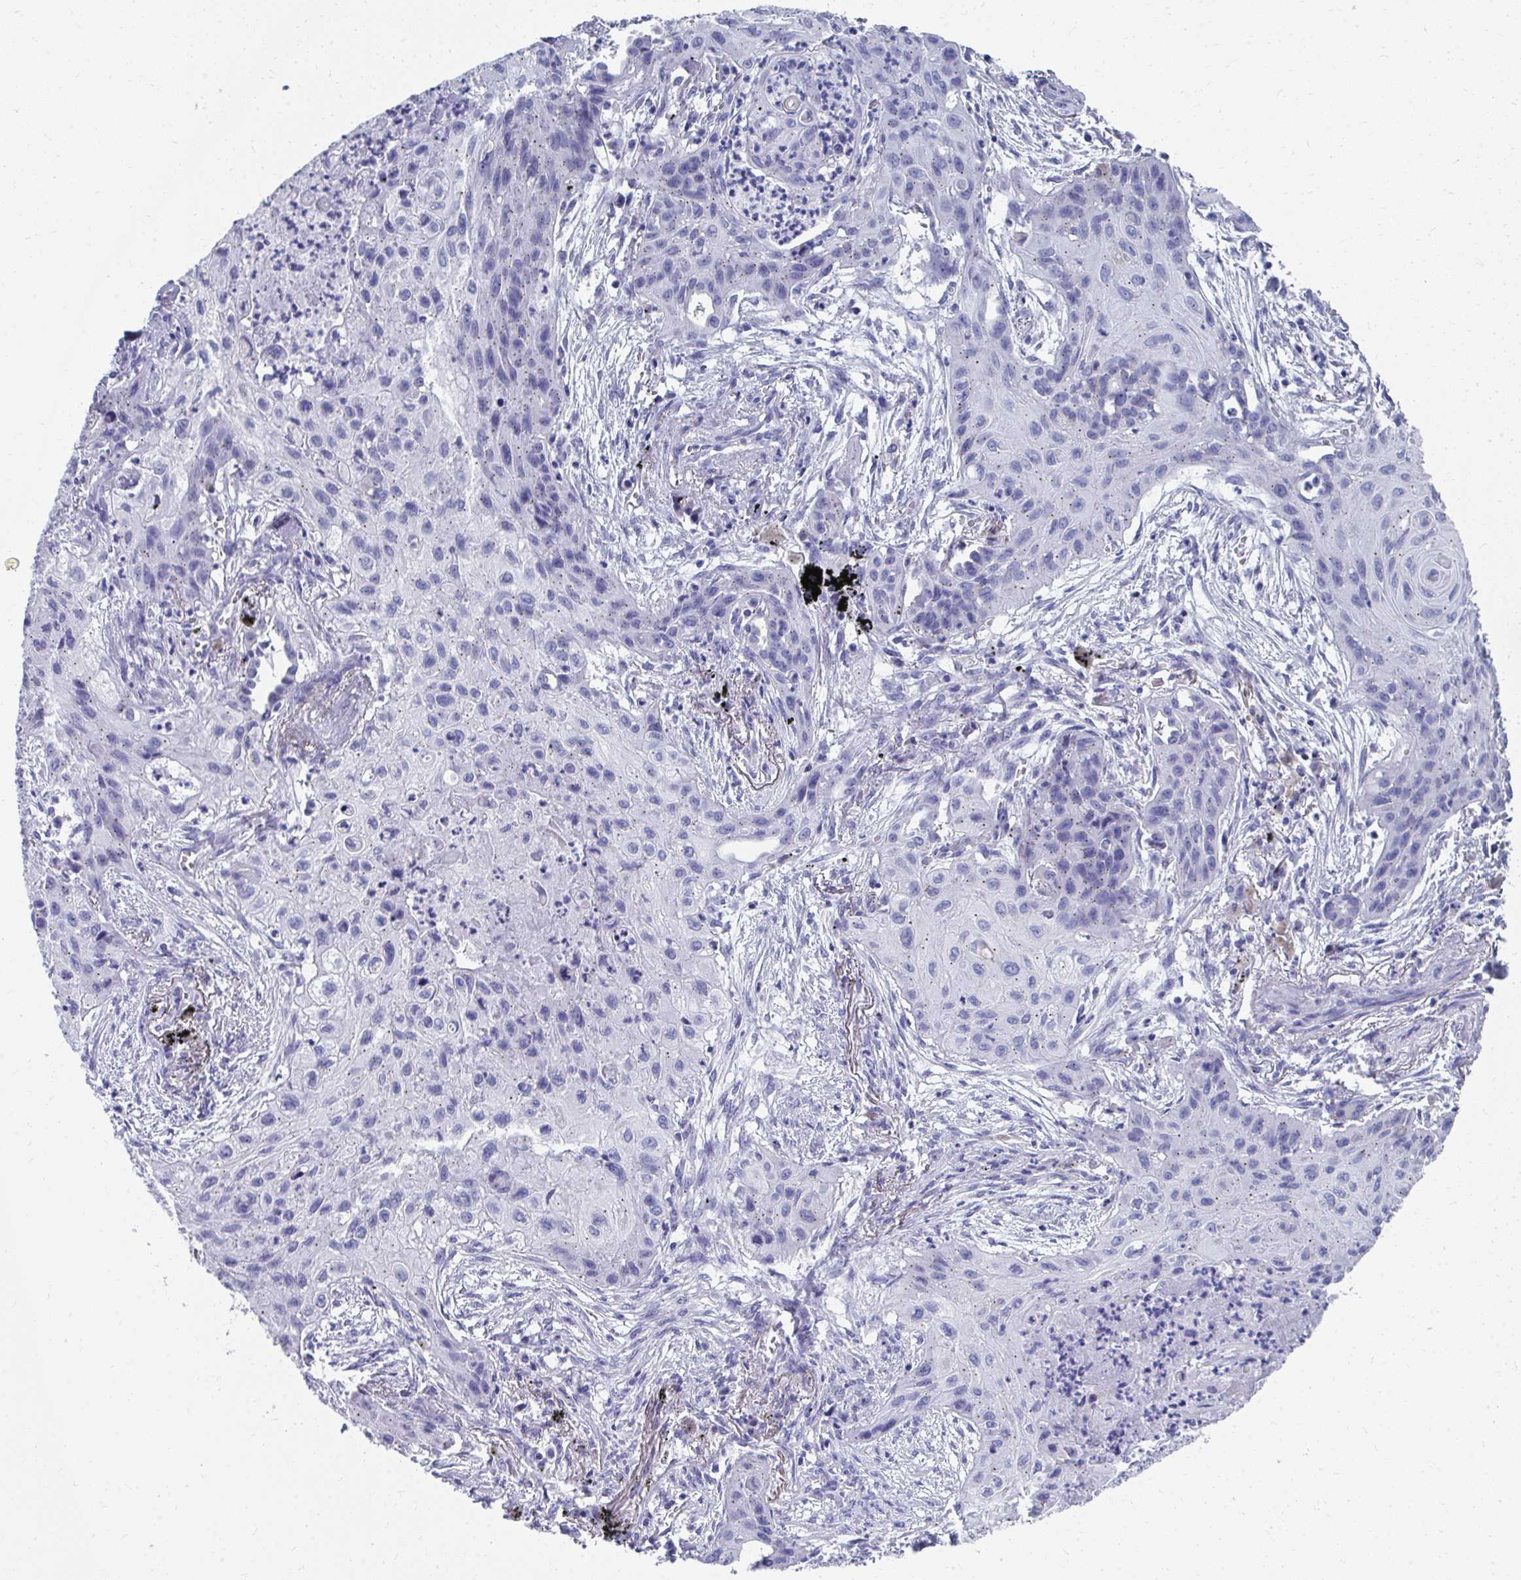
{"staining": {"intensity": "negative", "quantity": "none", "location": "none"}, "tissue": "lung cancer", "cell_type": "Tumor cells", "image_type": "cancer", "snomed": [{"axis": "morphology", "description": "Squamous cell carcinoma, NOS"}, {"axis": "topography", "description": "Lung"}], "caption": "DAB (3,3'-diaminobenzidine) immunohistochemical staining of human lung squamous cell carcinoma demonstrates no significant expression in tumor cells.", "gene": "TMPRSS2", "patient": {"sex": "male", "age": 71}}